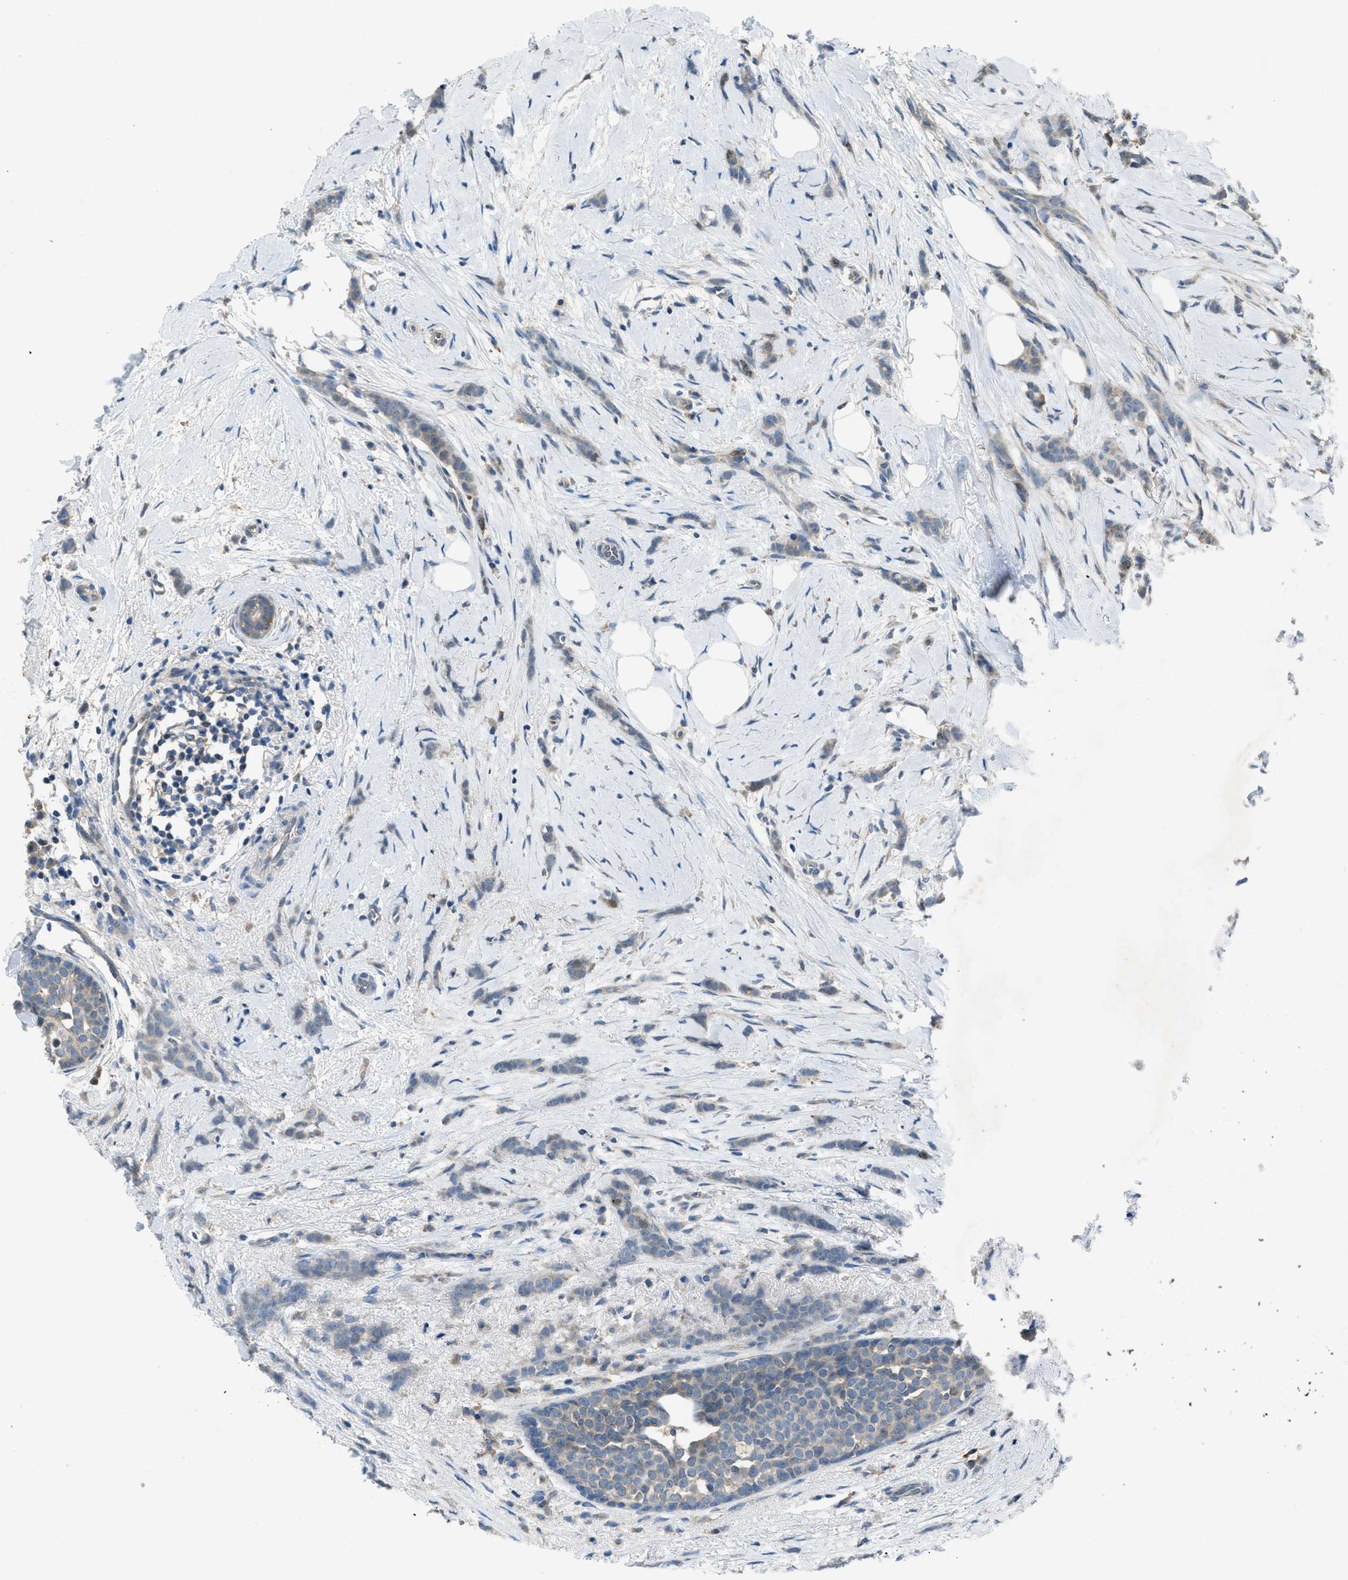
{"staining": {"intensity": "weak", "quantity": "25%-75%", "location": "cytoplasmic/membranous"}, "tissue": "breast cancer", "cell_type": "Tumor cells", "image_type": "cancer", "snomed": [{"axis": "morphology", "description": "Lobular carcinoma, in situ"}, {"axis": "morphology", "description": "Lobular carcinoma"}, {"axis": "topography", "description": "Breast"}], "caption": "Immunohistochemical staining of breast lobular carcinoma demonstrates weak cytoplasmic/membranous protein staining in approximately 25%-75% of tumor cells.", "gene": "MIS18A", "patient": {"sex": "female", "age": 41}}